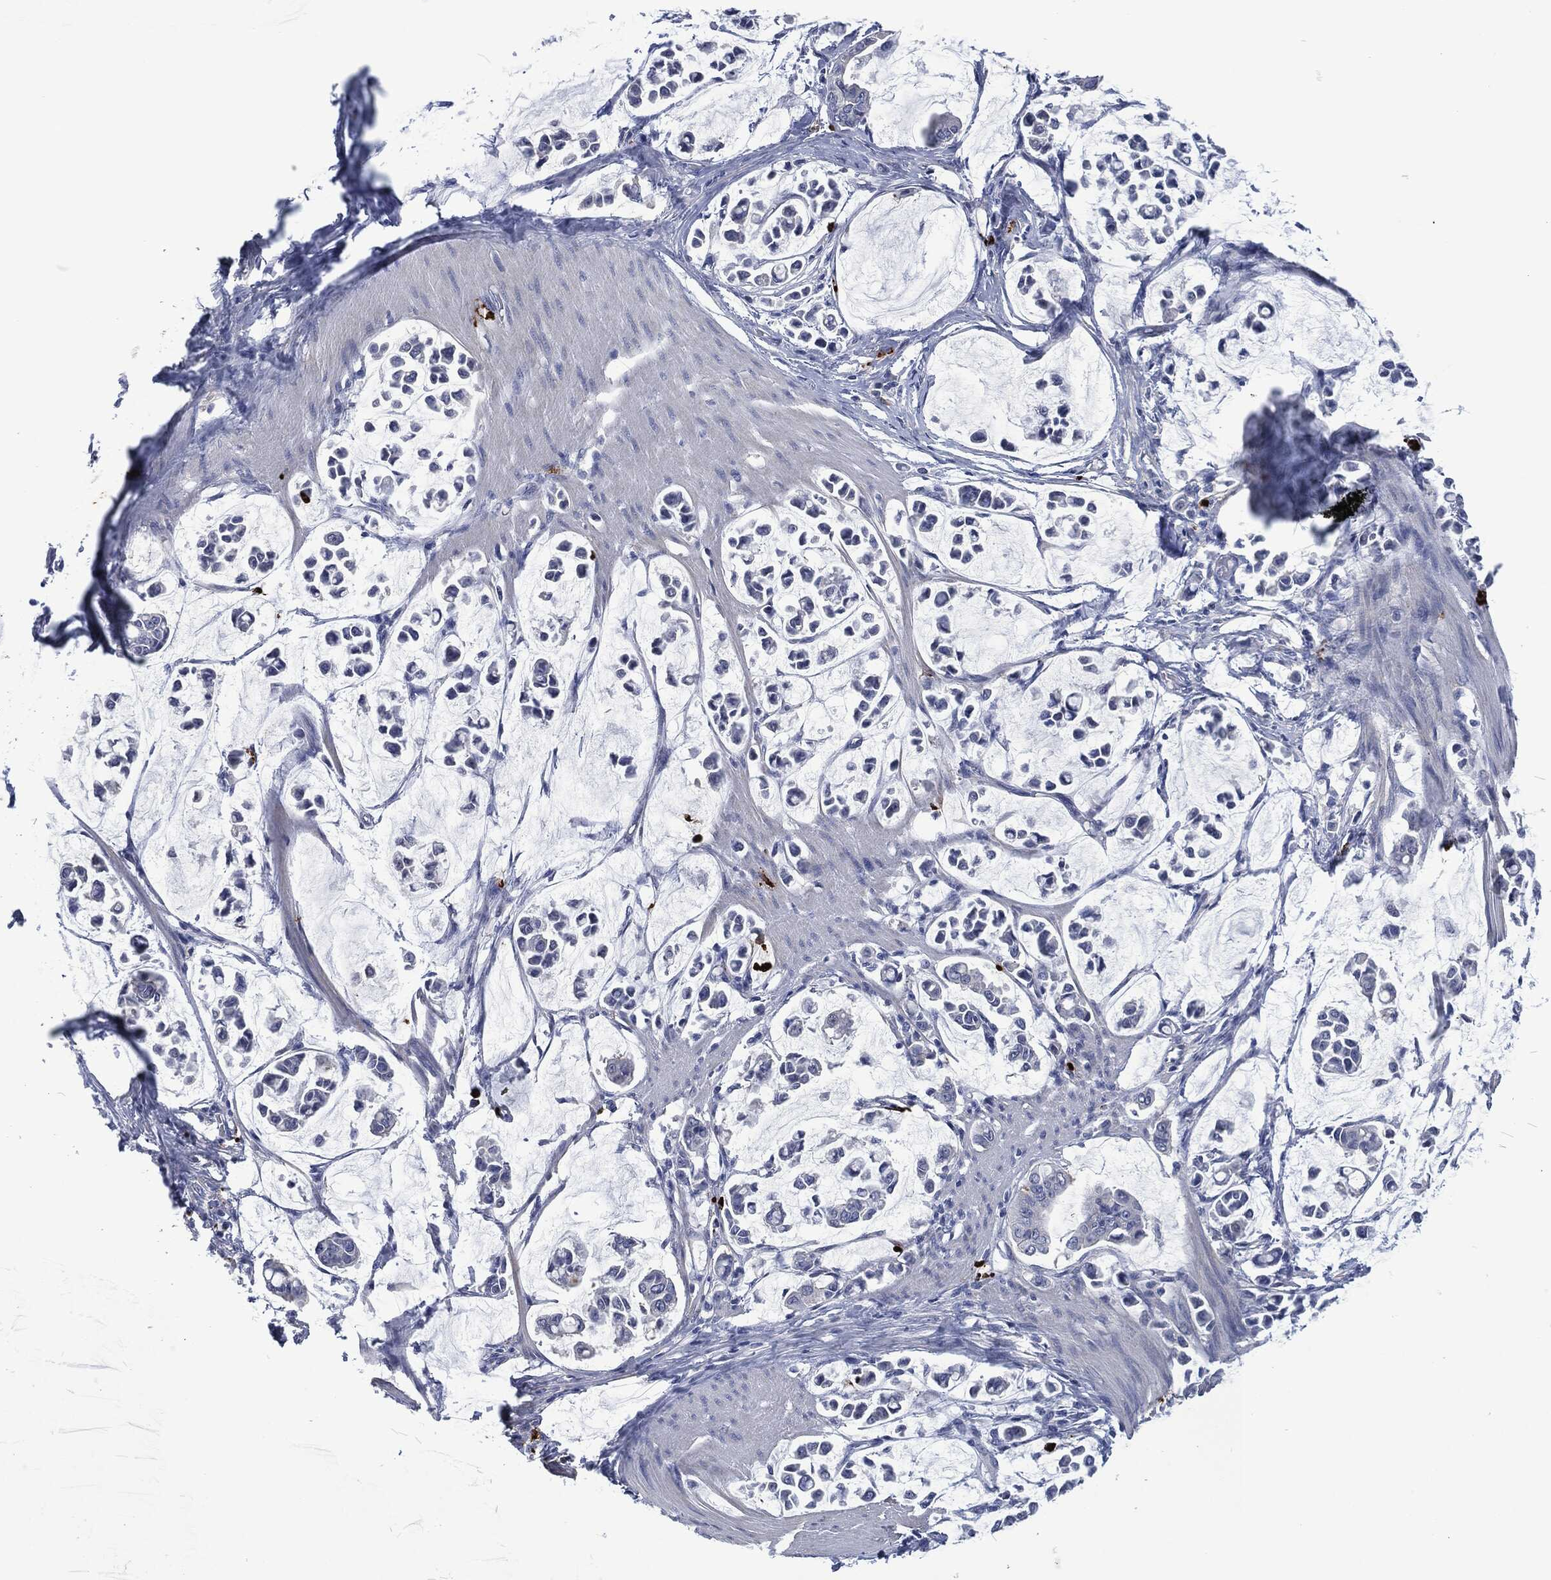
{"staining": {"intensity": "negative", "quantity": "none", "location": "none"}, "tissue": "stomach cancer", "cell_type": "Tumor cells", "image_type": "cancer", "snomed": [{"axis": "morphology", "description": "Adenocarcinoma, NOS"}, {"axis": "topography", "description": "Stomach"}], "caption": "Tumor cells are negative for protein expression in human adenocarcinoma (stomach).", "gene": "MPO", "patient": {"sex": "male", "age": 82}}